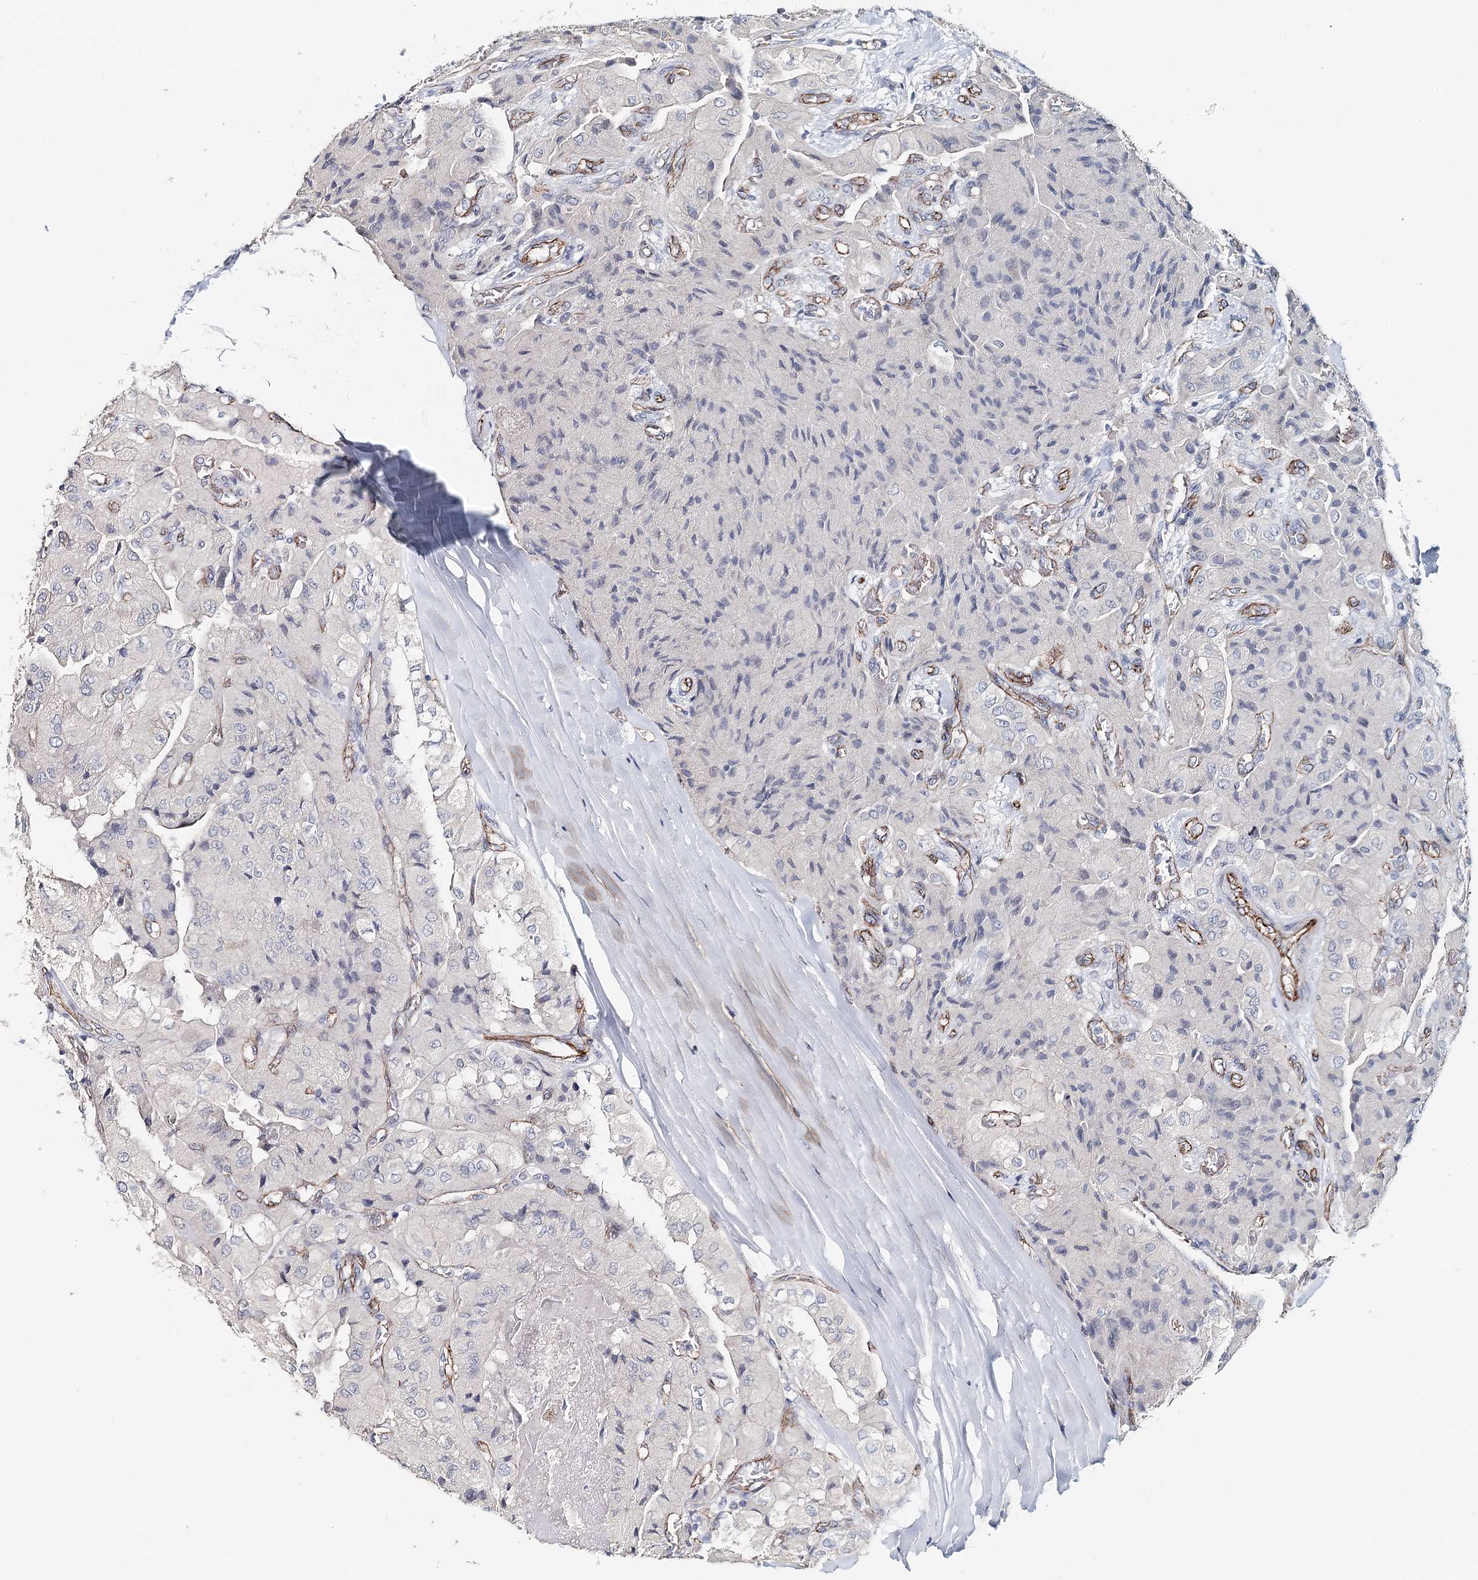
{"staining": {"intensity": "negative", "quantity": "none", "location": "none"}, "tissue": "thyroid cancer", "cell_type": "Tumor cells", "image_type": "cancer", "snomed": [{"axis": "morphology", "description": "Papillary adenocarcinoma, NOS"}, {"axis": "topography", "description": "Thyroid gland"}], "caption": "Immunohistochemistry (IHC) histopathology image of human thyroid cancer (papillary adenocarcinoma) stained for a protein (brown), which displays no positivity in tumor cells.", "gene": "SYNPO", "patient": {"sex": "female", "age": 59}}